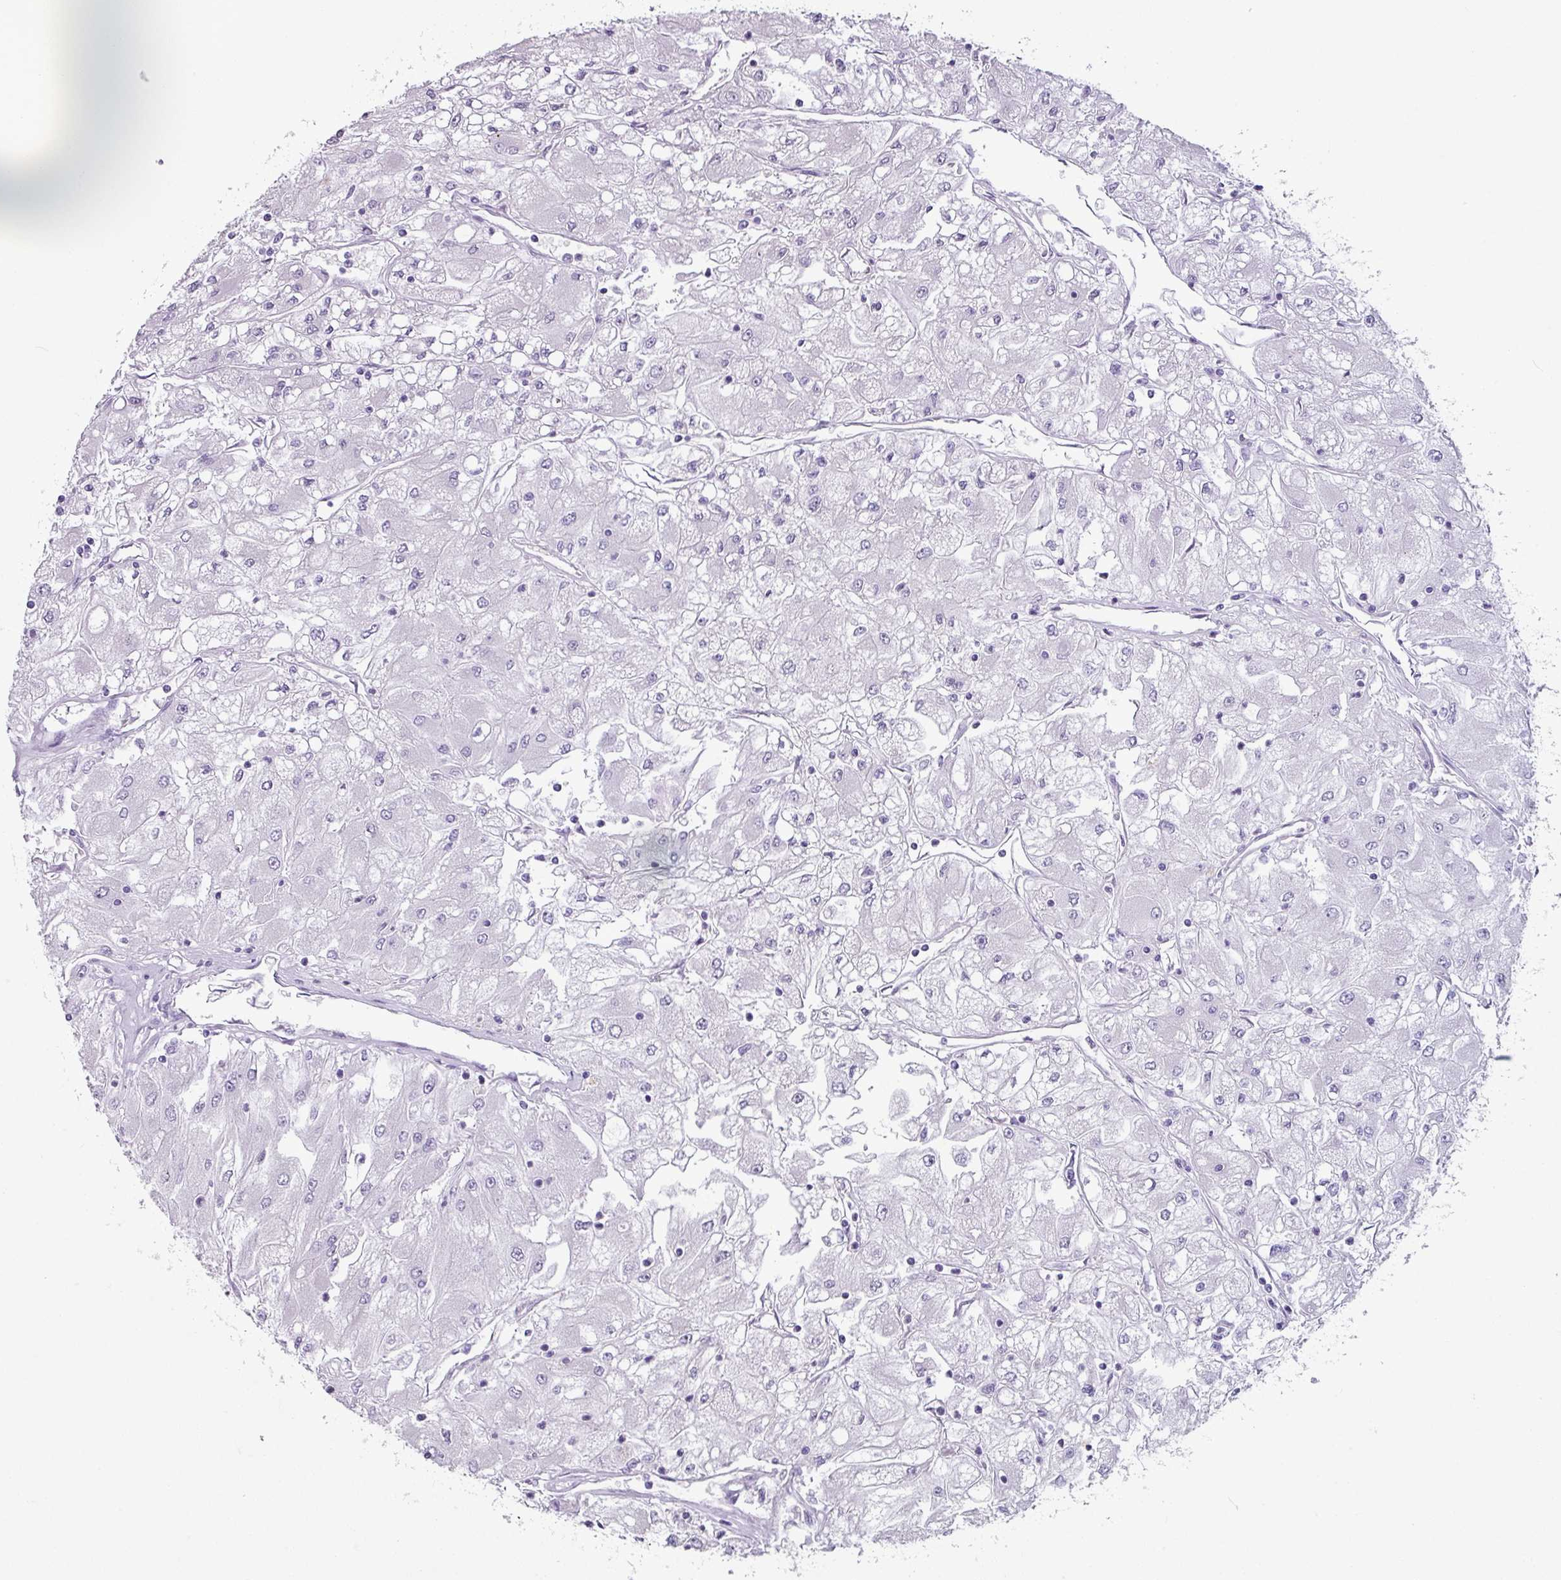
{"staining": {"intensity": "negative", "quantity": "none", "location": "none"}, "tissue": "renal cancer", "cell_type": "Tumor cells", "image_type": "cancer", "snomed": [{"axis": "morphology", "description": "Adenocarcinoma, NOS"}, {"axis": "topography", "description": "Kidney"}], "caption": "Tumor cells are negative for protein expression in human adenocarcinoma (renal). (Stains: DAB IHC with hematoxylin counter stain, Microscopy: brightfield microscopy at high magnification).", "gene": "TTLL12", "patient": {"sex": "male", "age": 80}}